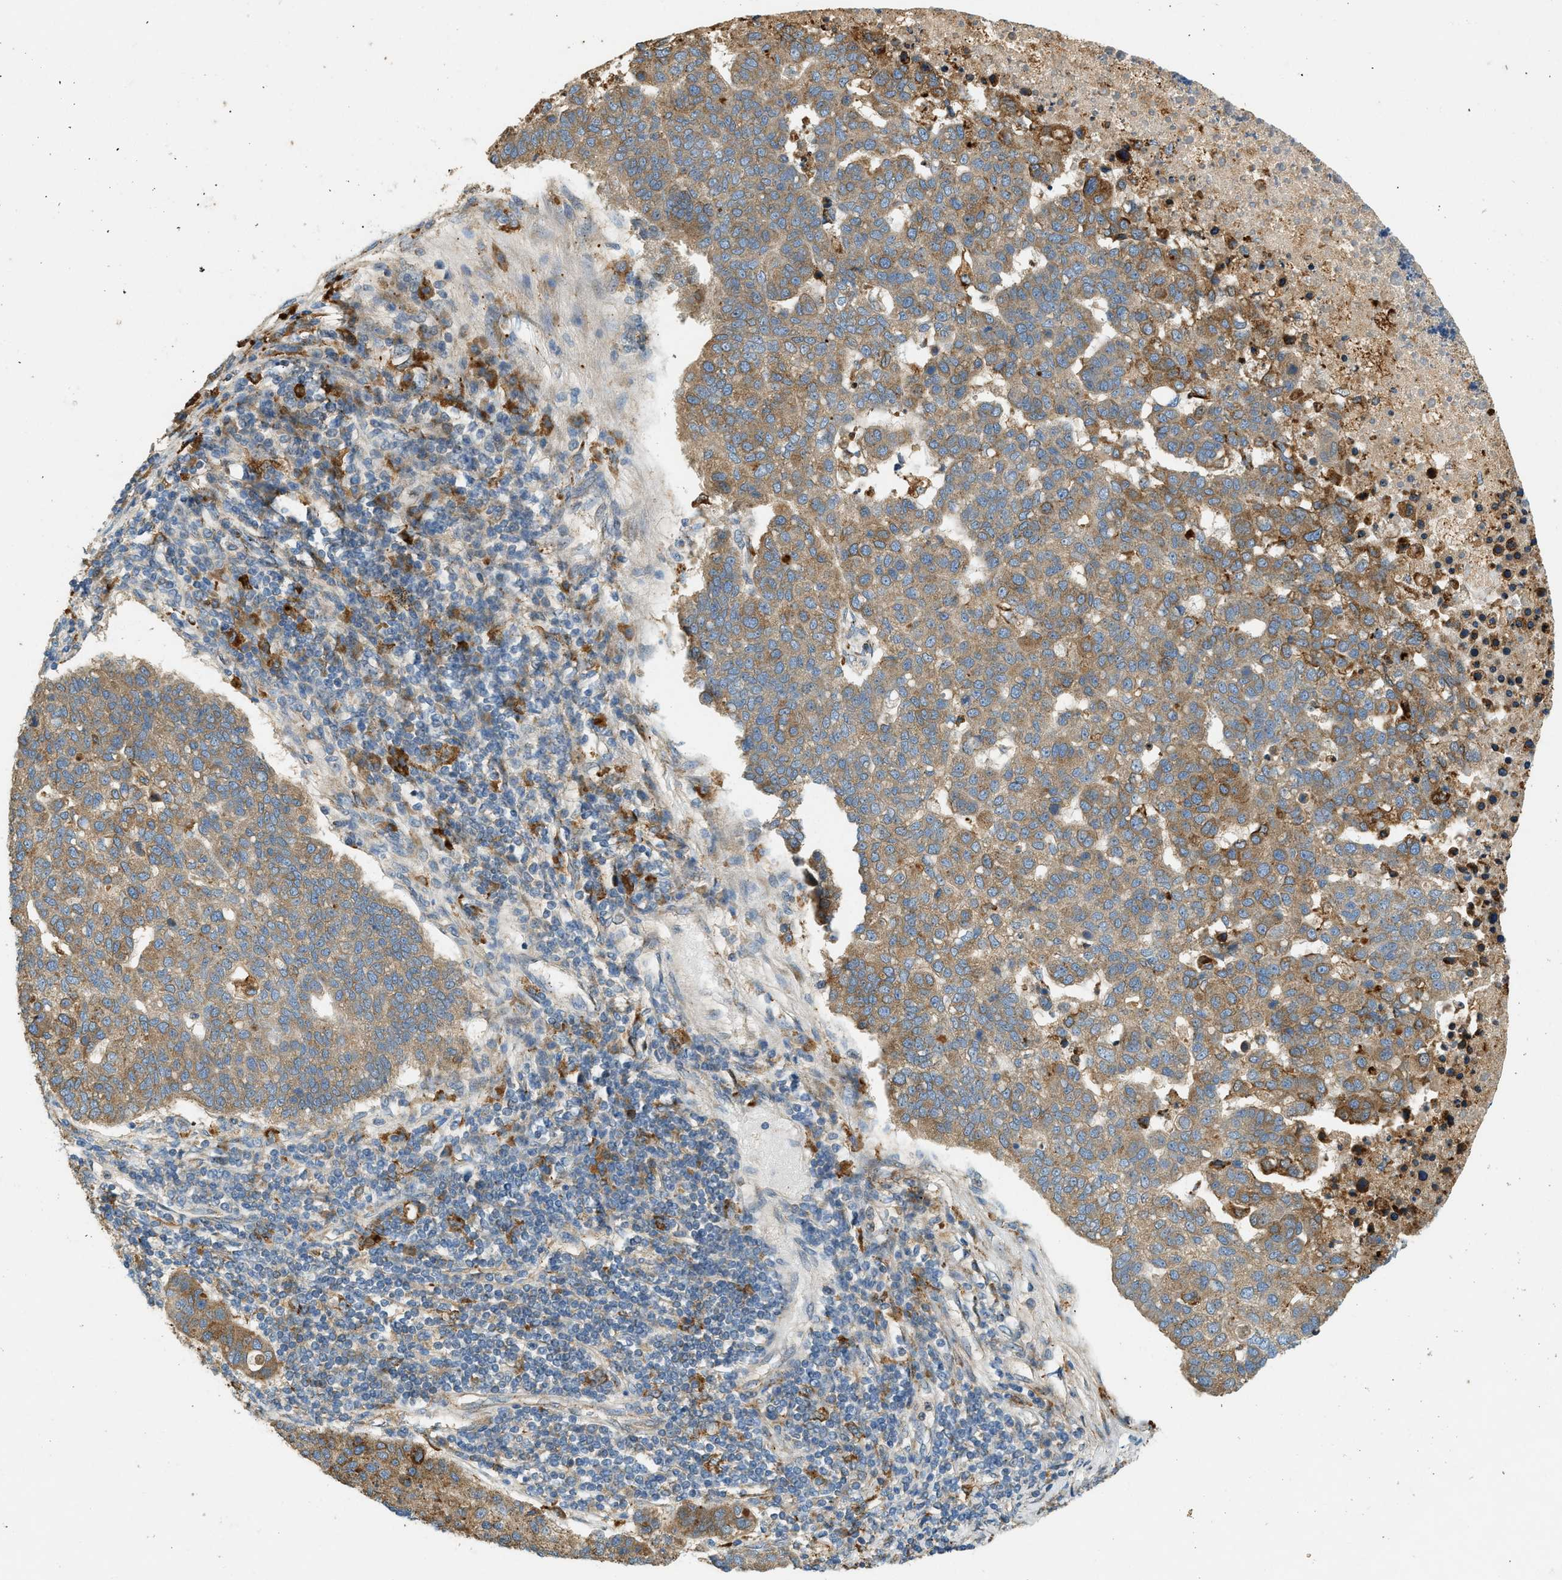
{"staining": {"intensity": "moderate", "quantity": ">75%", "location": "cytoplasmic/membranous"}, "tissue": "pancreatic cancer", "cell_type": "Tumor cells", "image_type": "cancer", "snomed": [{"axis": "morphology", "description": "Adenocarcinoma, NOS"}, {"axis": "topography", "description": "Pancreas"}], "caption": "DAB immunohistochemical staining of human pancreatic adenocarcinoma displays moderate cytoplasmic/membranous protein staining in approximately >75% of tumor cells. (Brightfield microscopy of DAB IHC at high magnification).", "gene": "CTSB", "patient": {"sex": "female", "age": 61}}